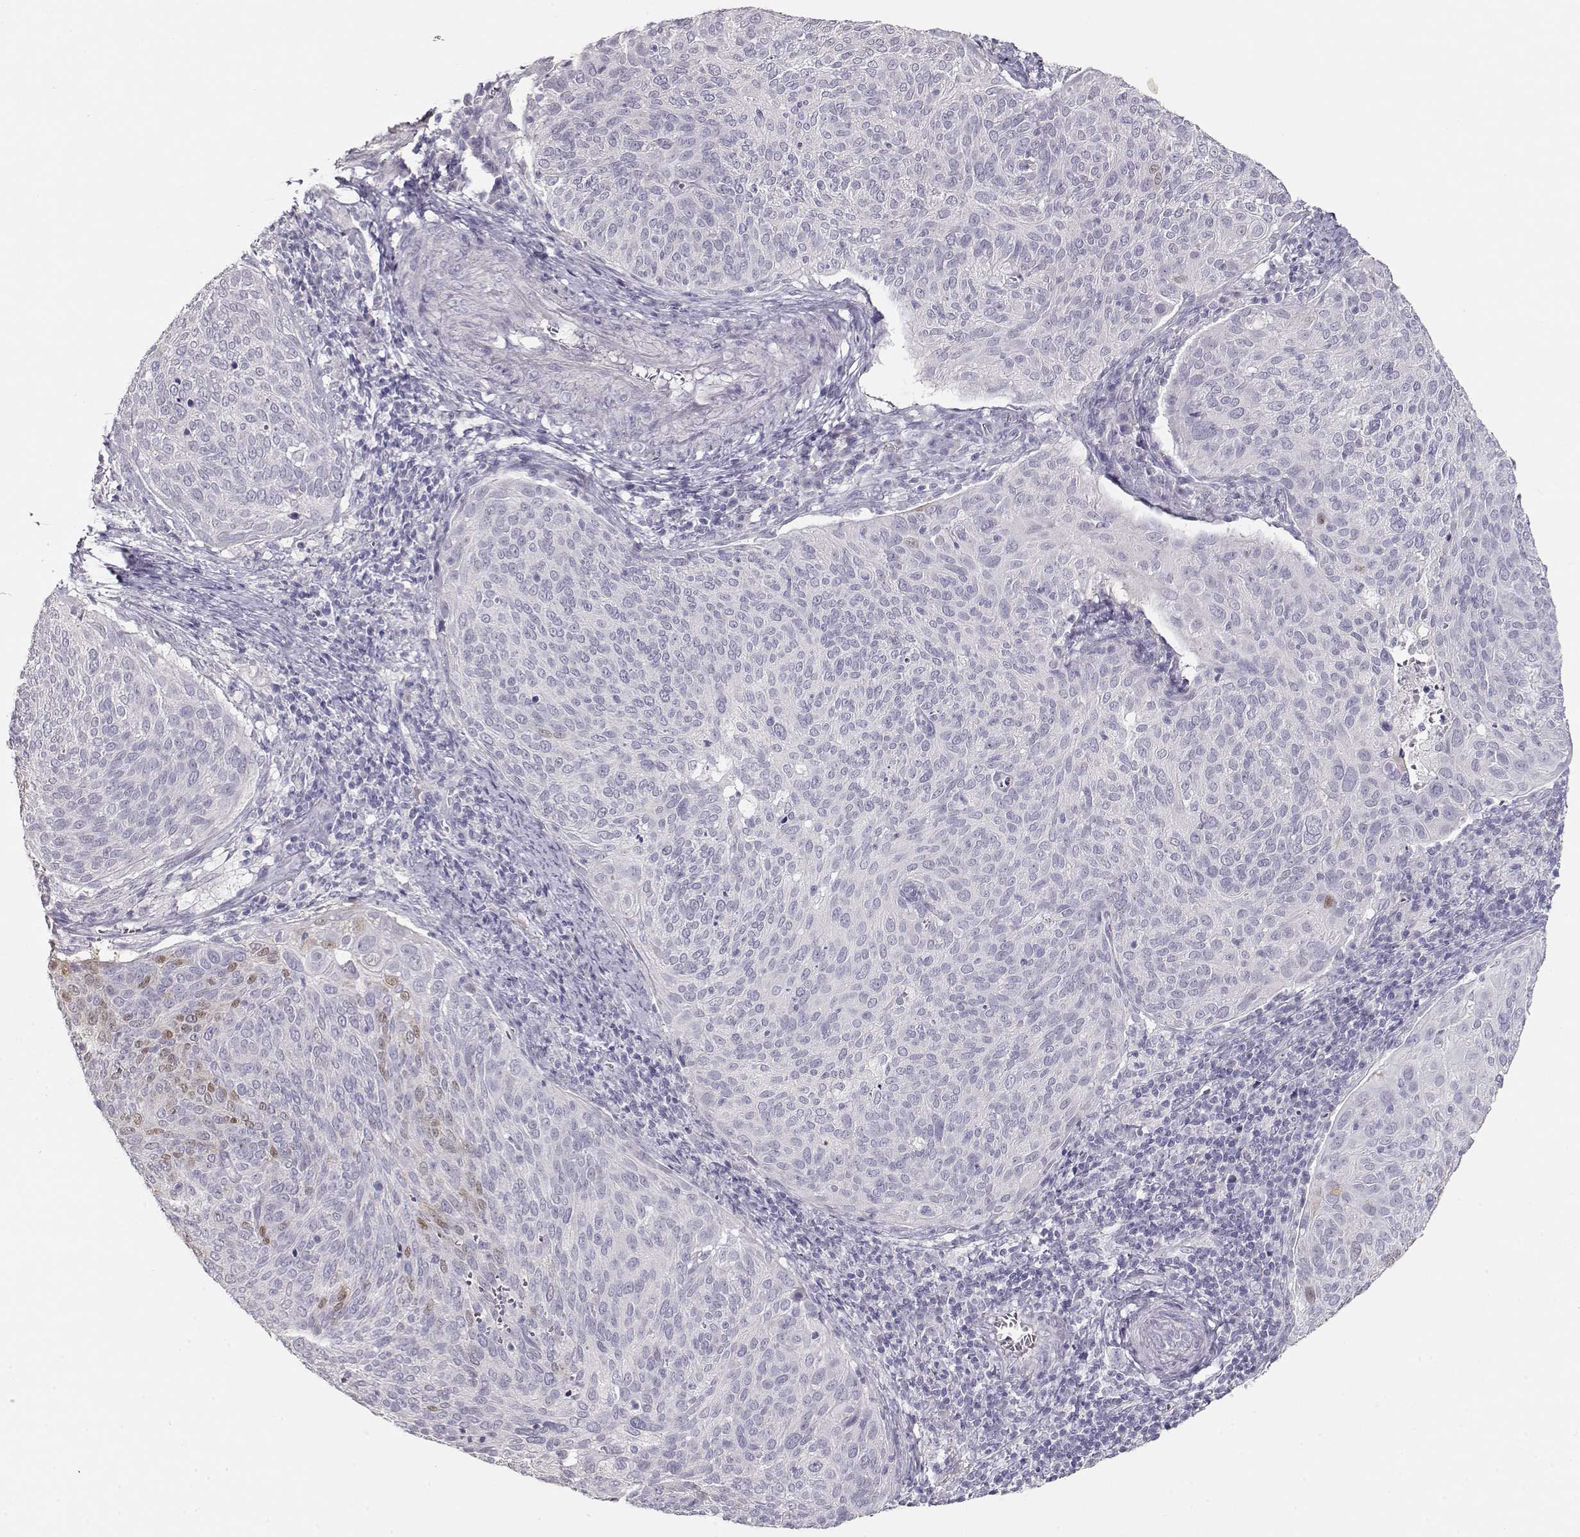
{"staining": {"intensity": "negative", "quantity": "none", "location": "none"}, "tissue": "cervical cancer", "cell_type": "Tumor cells", "image_type": "cancer", "snomed": [{"axis": "morphology", "description": "Squamous cell carcinoma, NOS"}, {"axis": "topography", "description": "Cervix"}], "caption": "Histopathology image shows no significant protein expression in tumor cells of cervical cancer.", "gene": "MAGEC1", "patient": {"sex": "female", "age": 39}}